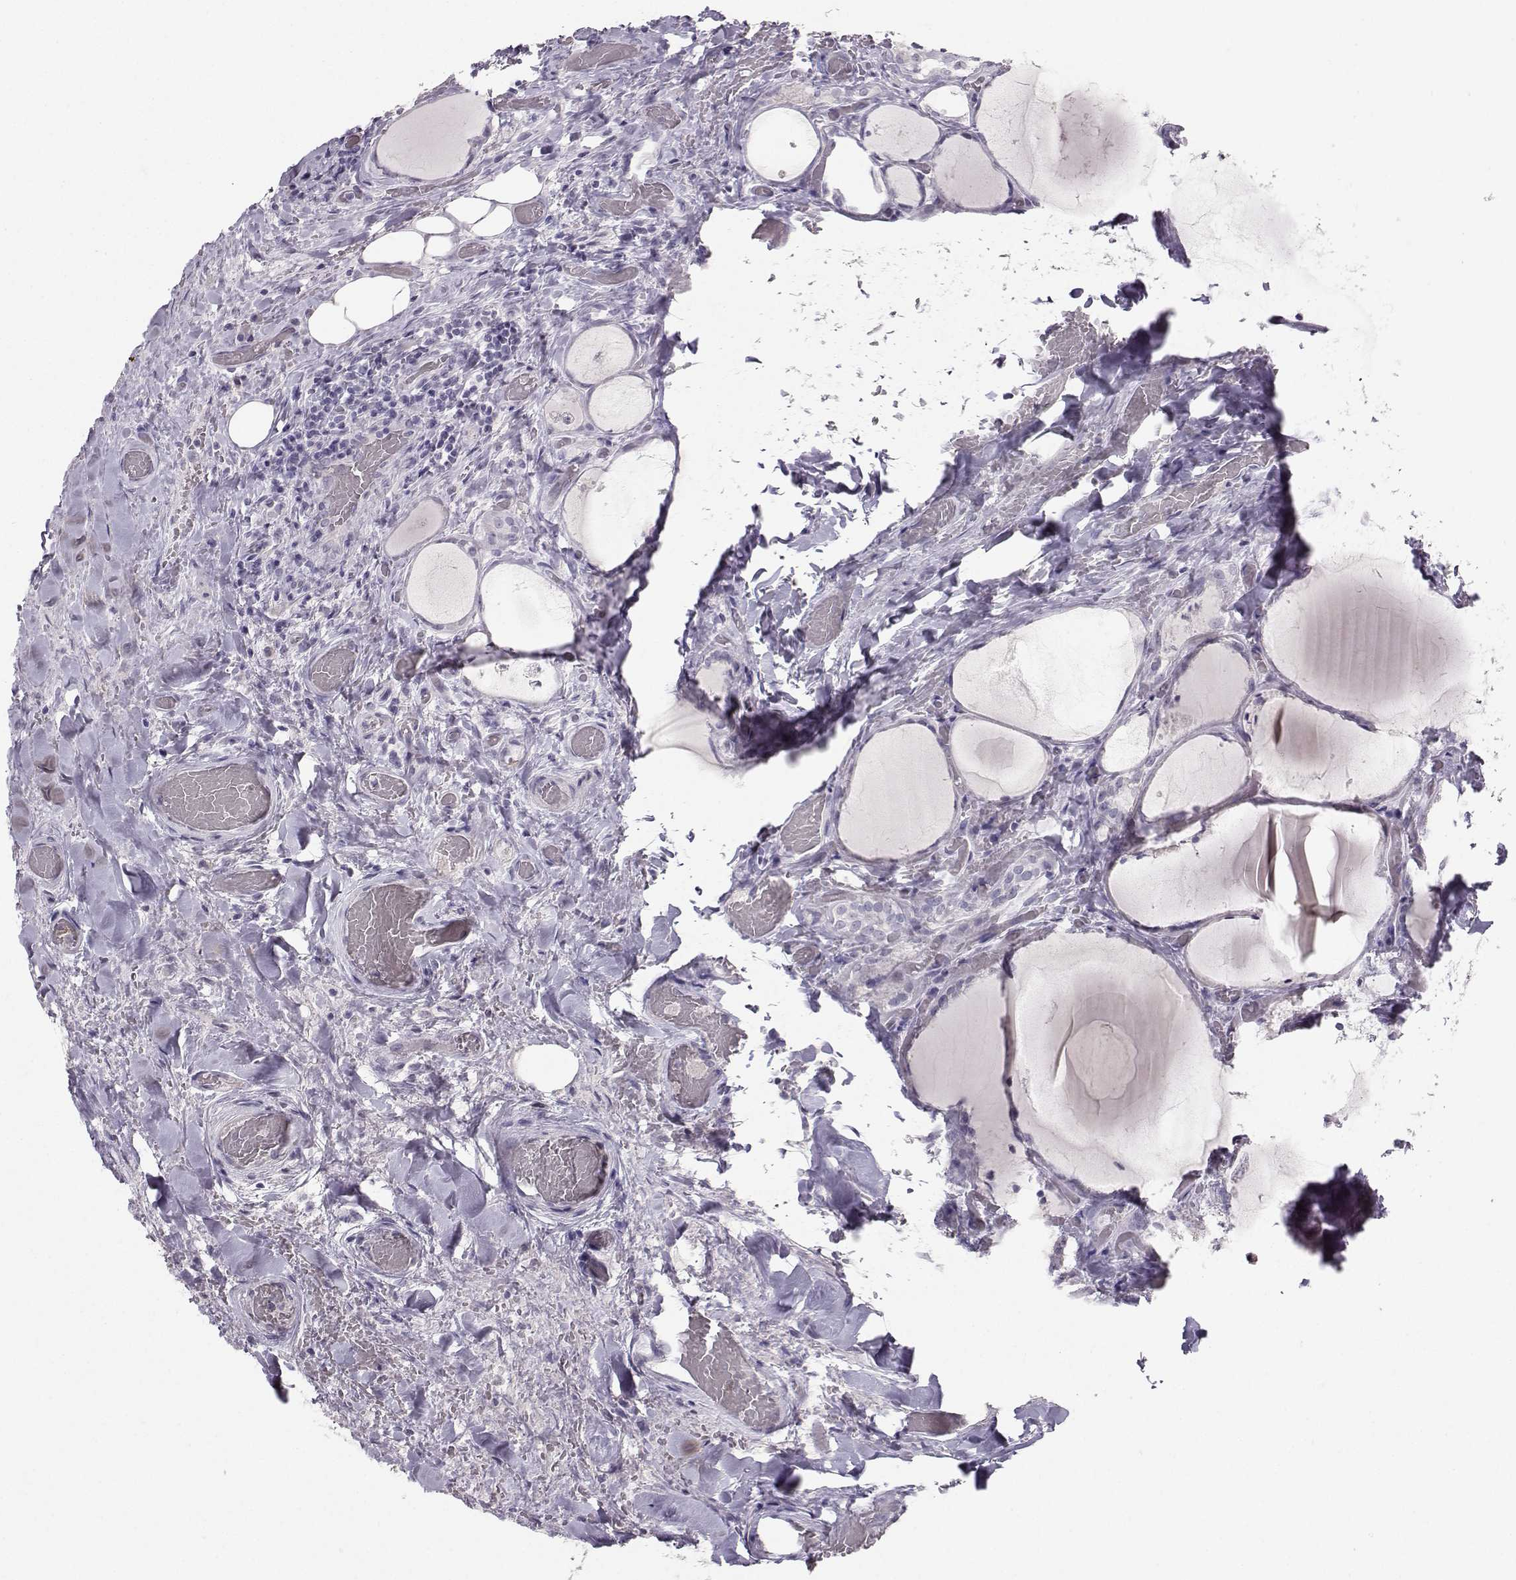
{"staining": {"intensity": "negative", "quantity": "none", "location": "none"}, "tissue": "thyroid cancer", "cell_type": "Tumor cells", "image_type": "cancer", "snomed": [{"axis": "morphology", "description": "Papillary adenocarcinoma, NOS"}, {"axis": "topography", "description": "Thyroid gland"}], "caption": "DAB immunohistochemical staining of thyroid papillary adenocarcinoma exhibits no significant positivity in tumor cells. (Stains: DAB IHC with hematoxylin counter stain, Microscopy: brightfield microscopy at high magnification).", "gene": "PKP2", "patient": {"sex": "female", "age": 39}}